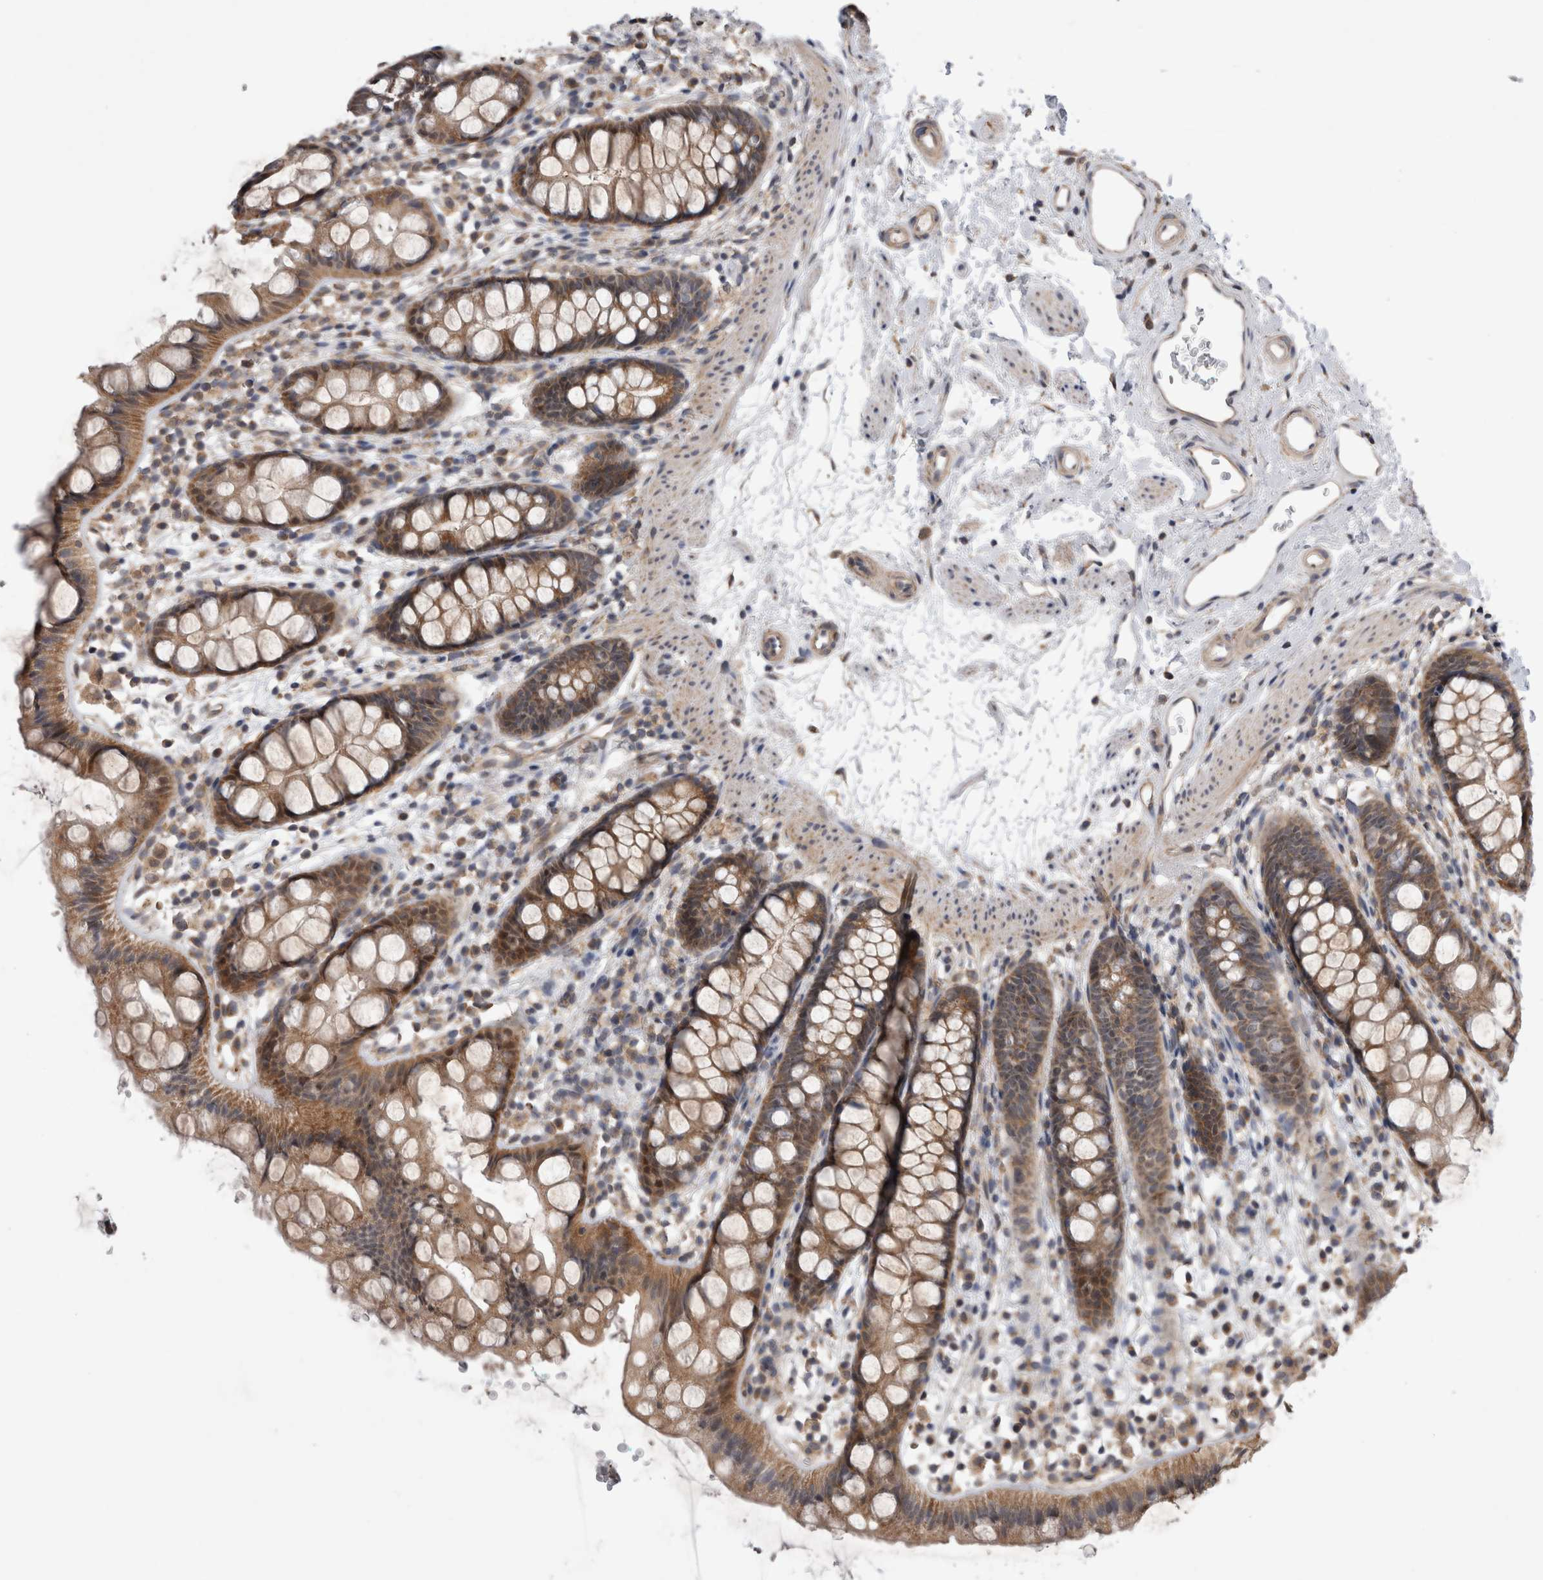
{"staining": {"intensity": "moderate", "quantity": ">75%", "location": "cytoplasmic/membranous"}, "tissue": "rectum", "cell_type": "Glandular cells", "image_type": "normal", "snomed": [{"axis": "morphology", "description": "Normal tissue, NOS"}, {"axis": "topography", "description": "Rectum"}], "caption": "This histopathology image exhibits benign rectum stained with IHC to label a protein in brown. The cytoplasmic/membranous of glandular cells show moderate positivity for the protein. Nuclei are counter-stained blue.", "gene": "ARHGAP29", "patient": {"sex": "female", "age": 65}}